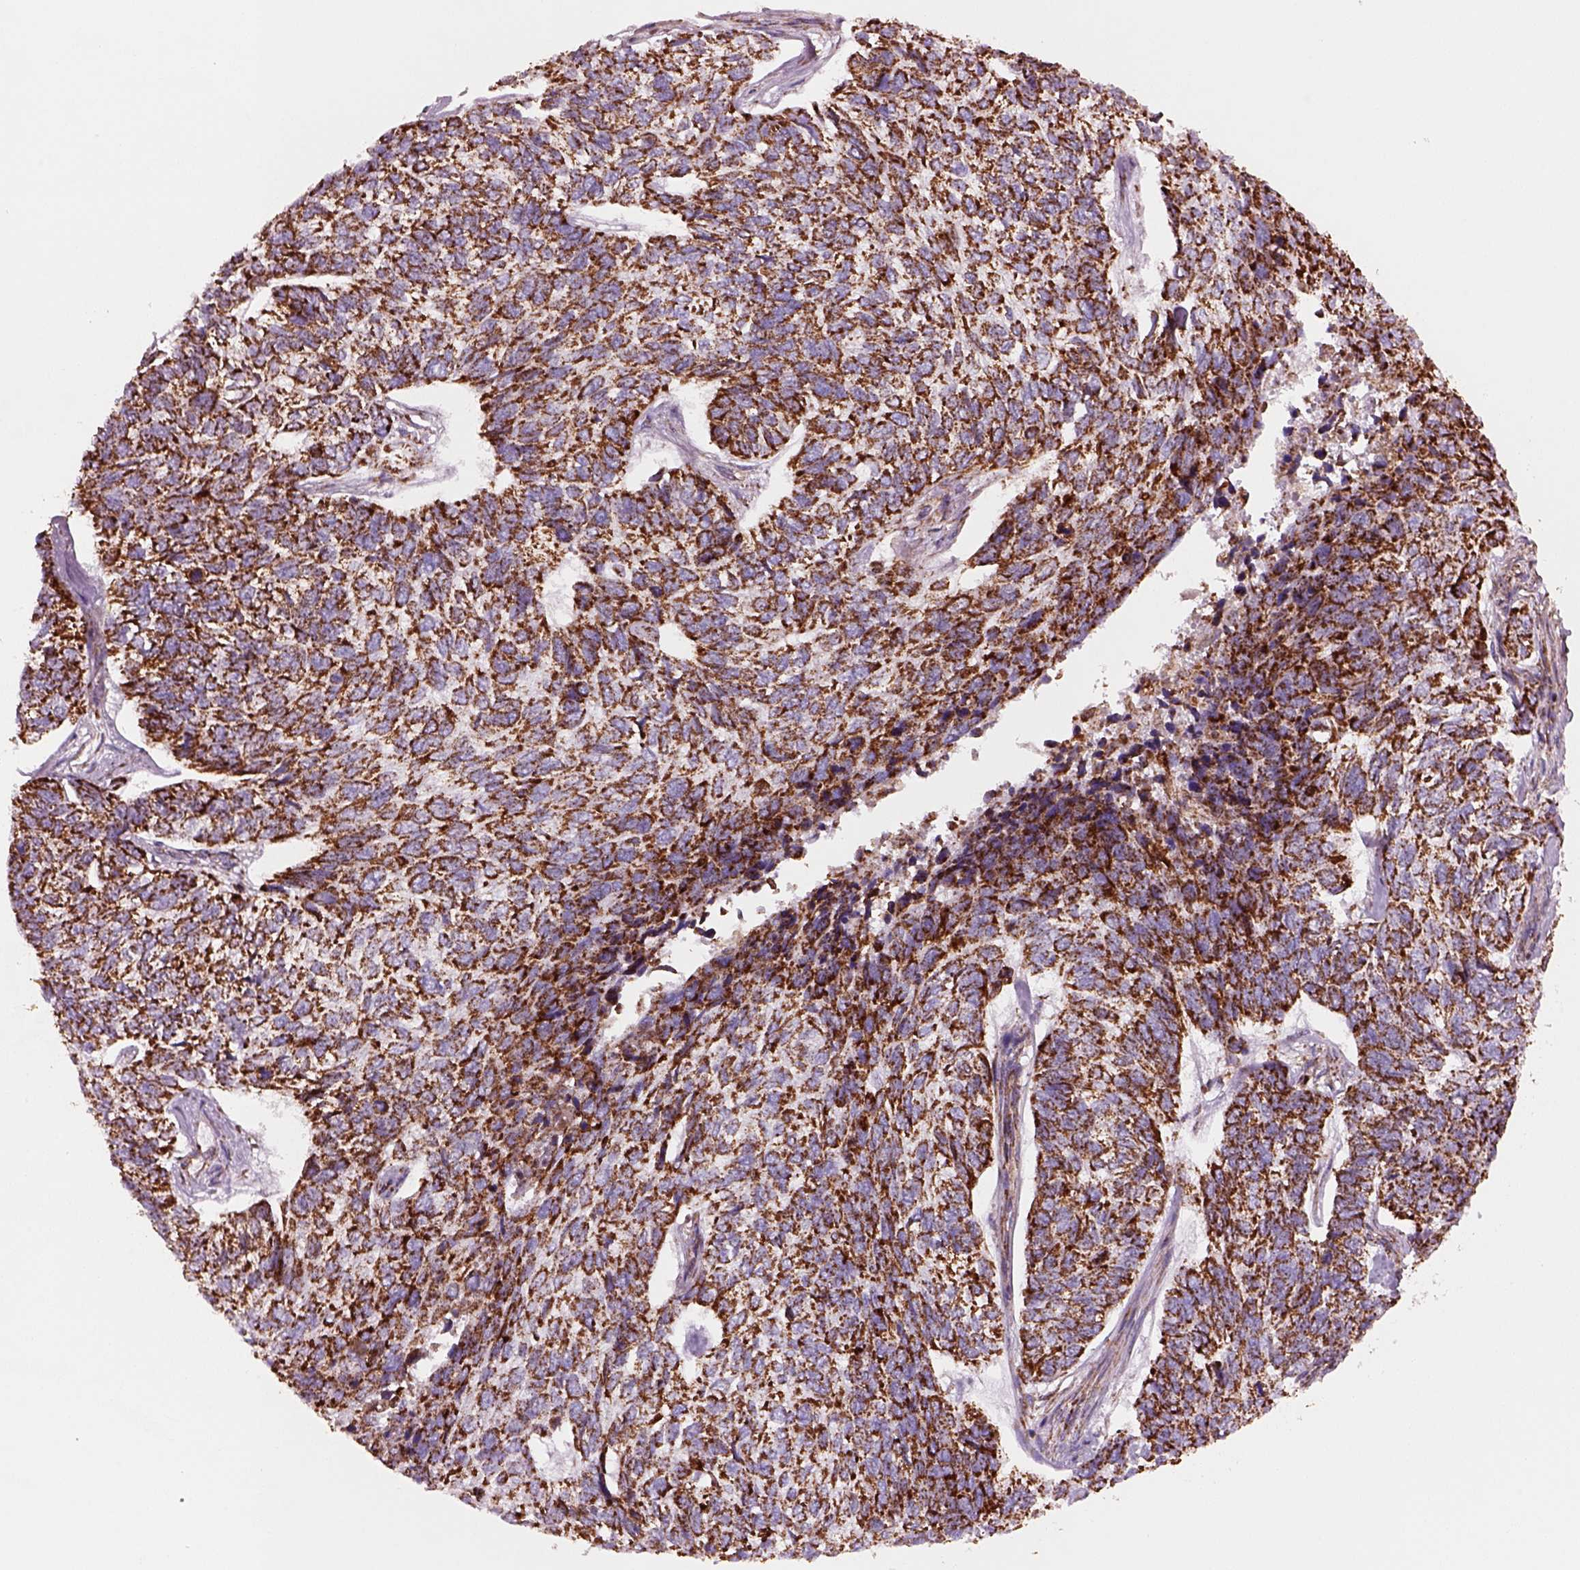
{"staining": {"intensity": "strong", "quantity": ">75%", "location": "cytoplasmic/membranous"}, "tissue": "skin cancer", "cell_type": "Tumor cells", "image_type": "cancer", "snomed": [{"axis": "morphology", "description": "Basal cell carcinoma"}, {"axis": "topography", "description": "Skin"}], "caption": "Immunohistochemical staining of skin cancer demonstrates strong cytoplasmic/membranous protein staining in about >75% of tumor cells. The protein of interest is shown in brown color, while the nuclei are stained blue.", "gene": "SLC25A24", "patient": {"sex": "female", "age": 65}}